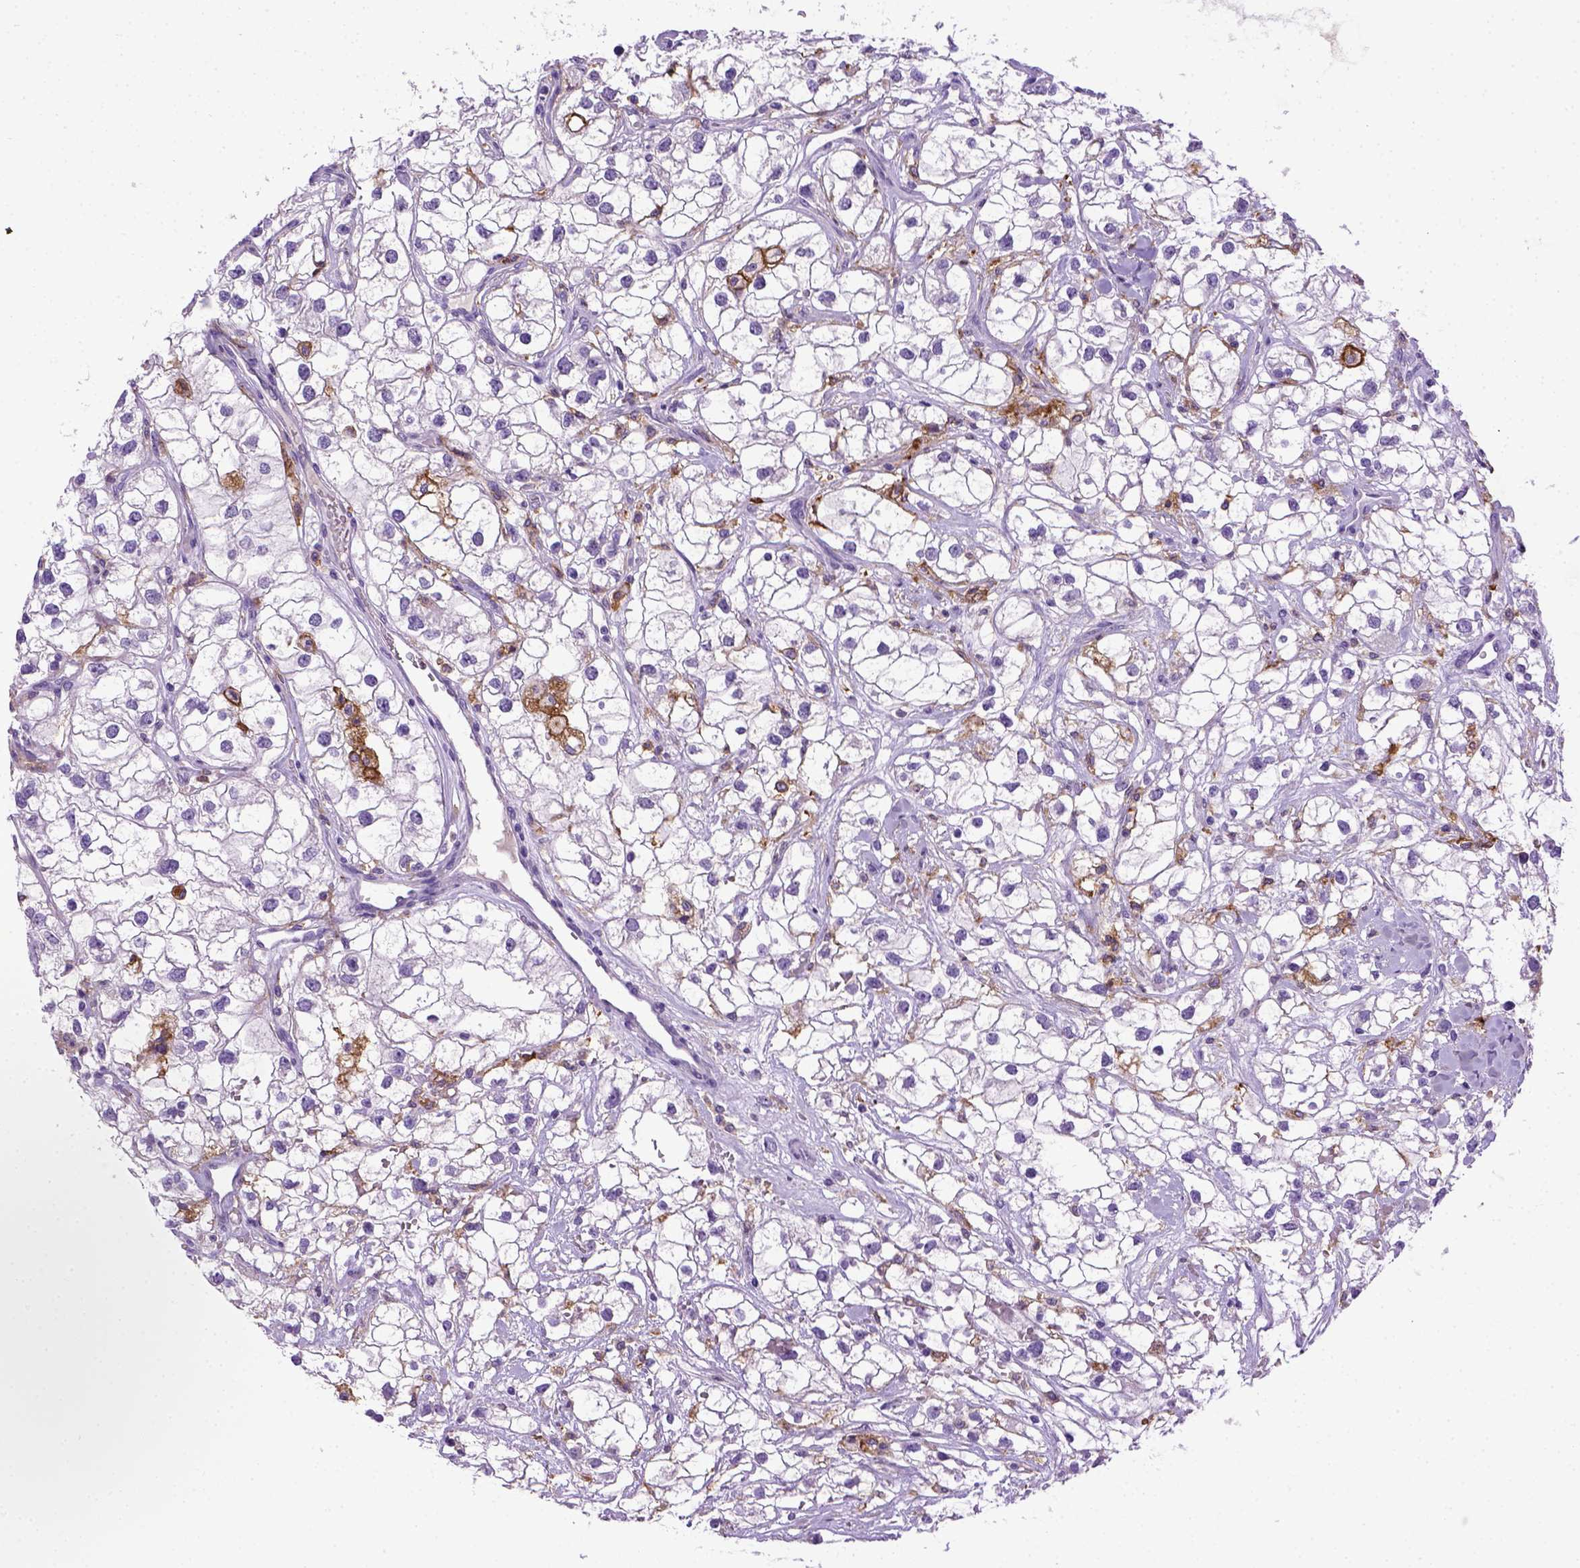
{"staining": {"intensity": "negative", "quantity": "none", "location": "none"}, "tissue": "renal cancer", "cell_type": "Tumor cells", "image_type": "cancer", "snomed": [{"axis": "morphology", "description": "Adenocarcinoma, NOS"}, {"axis": "topography", "description": "Kidney"}], "caption": "Renal cancer was stained to show a protein in brown. There is no significant expression in tumor cells.", "gene": "ITGAX", "patient": {"sex": "male", "age": 59}}